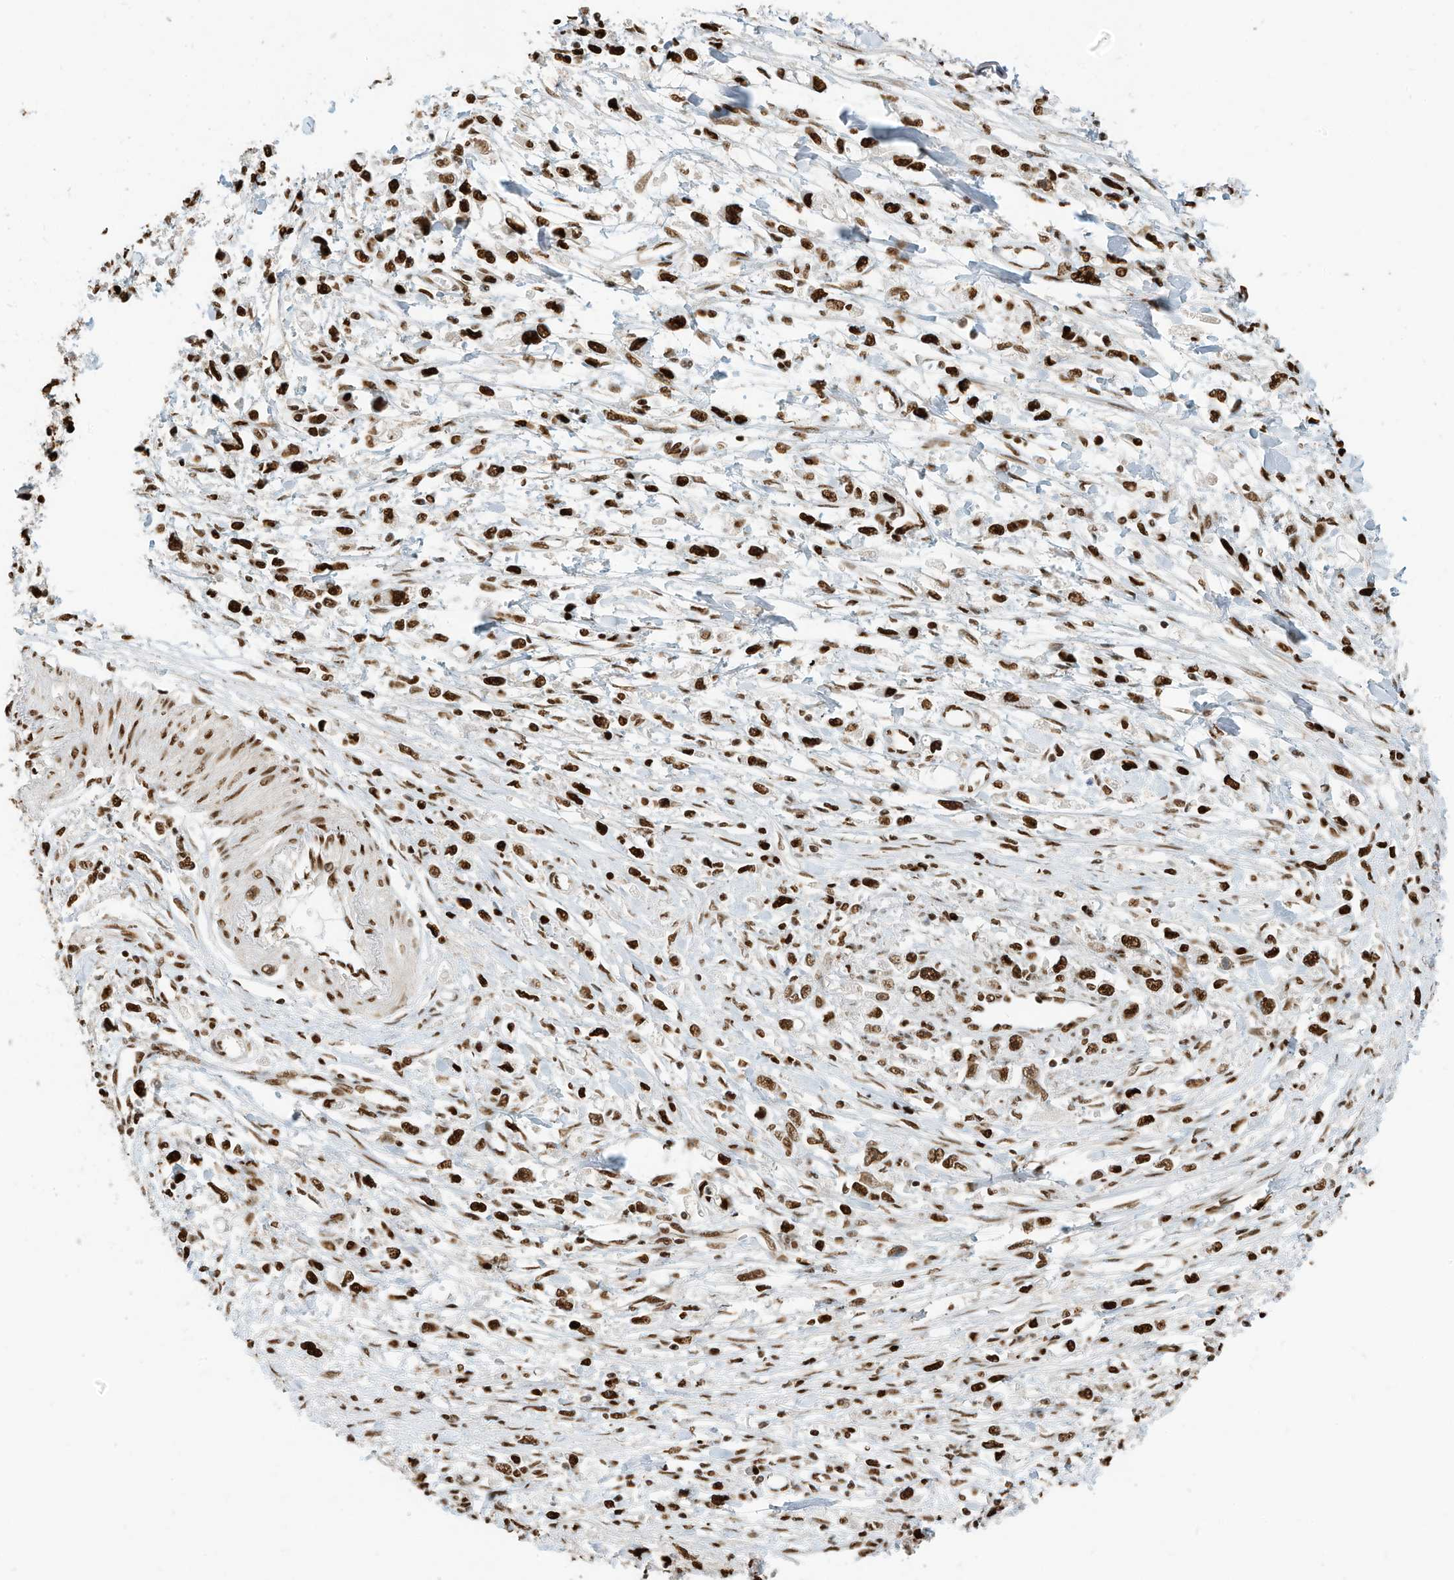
{"staining": {"intensity": "strong", "quantity": ">75%", "location": "nuclear"}, "tissue": "stomach cancer", "cell_type": "Tumor cells", "image_type": "cancer", "snomed": [{"axis": "morphology", "description": "Adenocarcinoma, NOS"}, {"axis": "topography", "description": "Stomach"}], "caption": "About >75% of tumor cells in human stomach cancer display strong nuclear protein expression as visualized by brown immunohistochemical staining.", "gene": "SAMD15", "patient": {"sex": "female", "age": 59}}